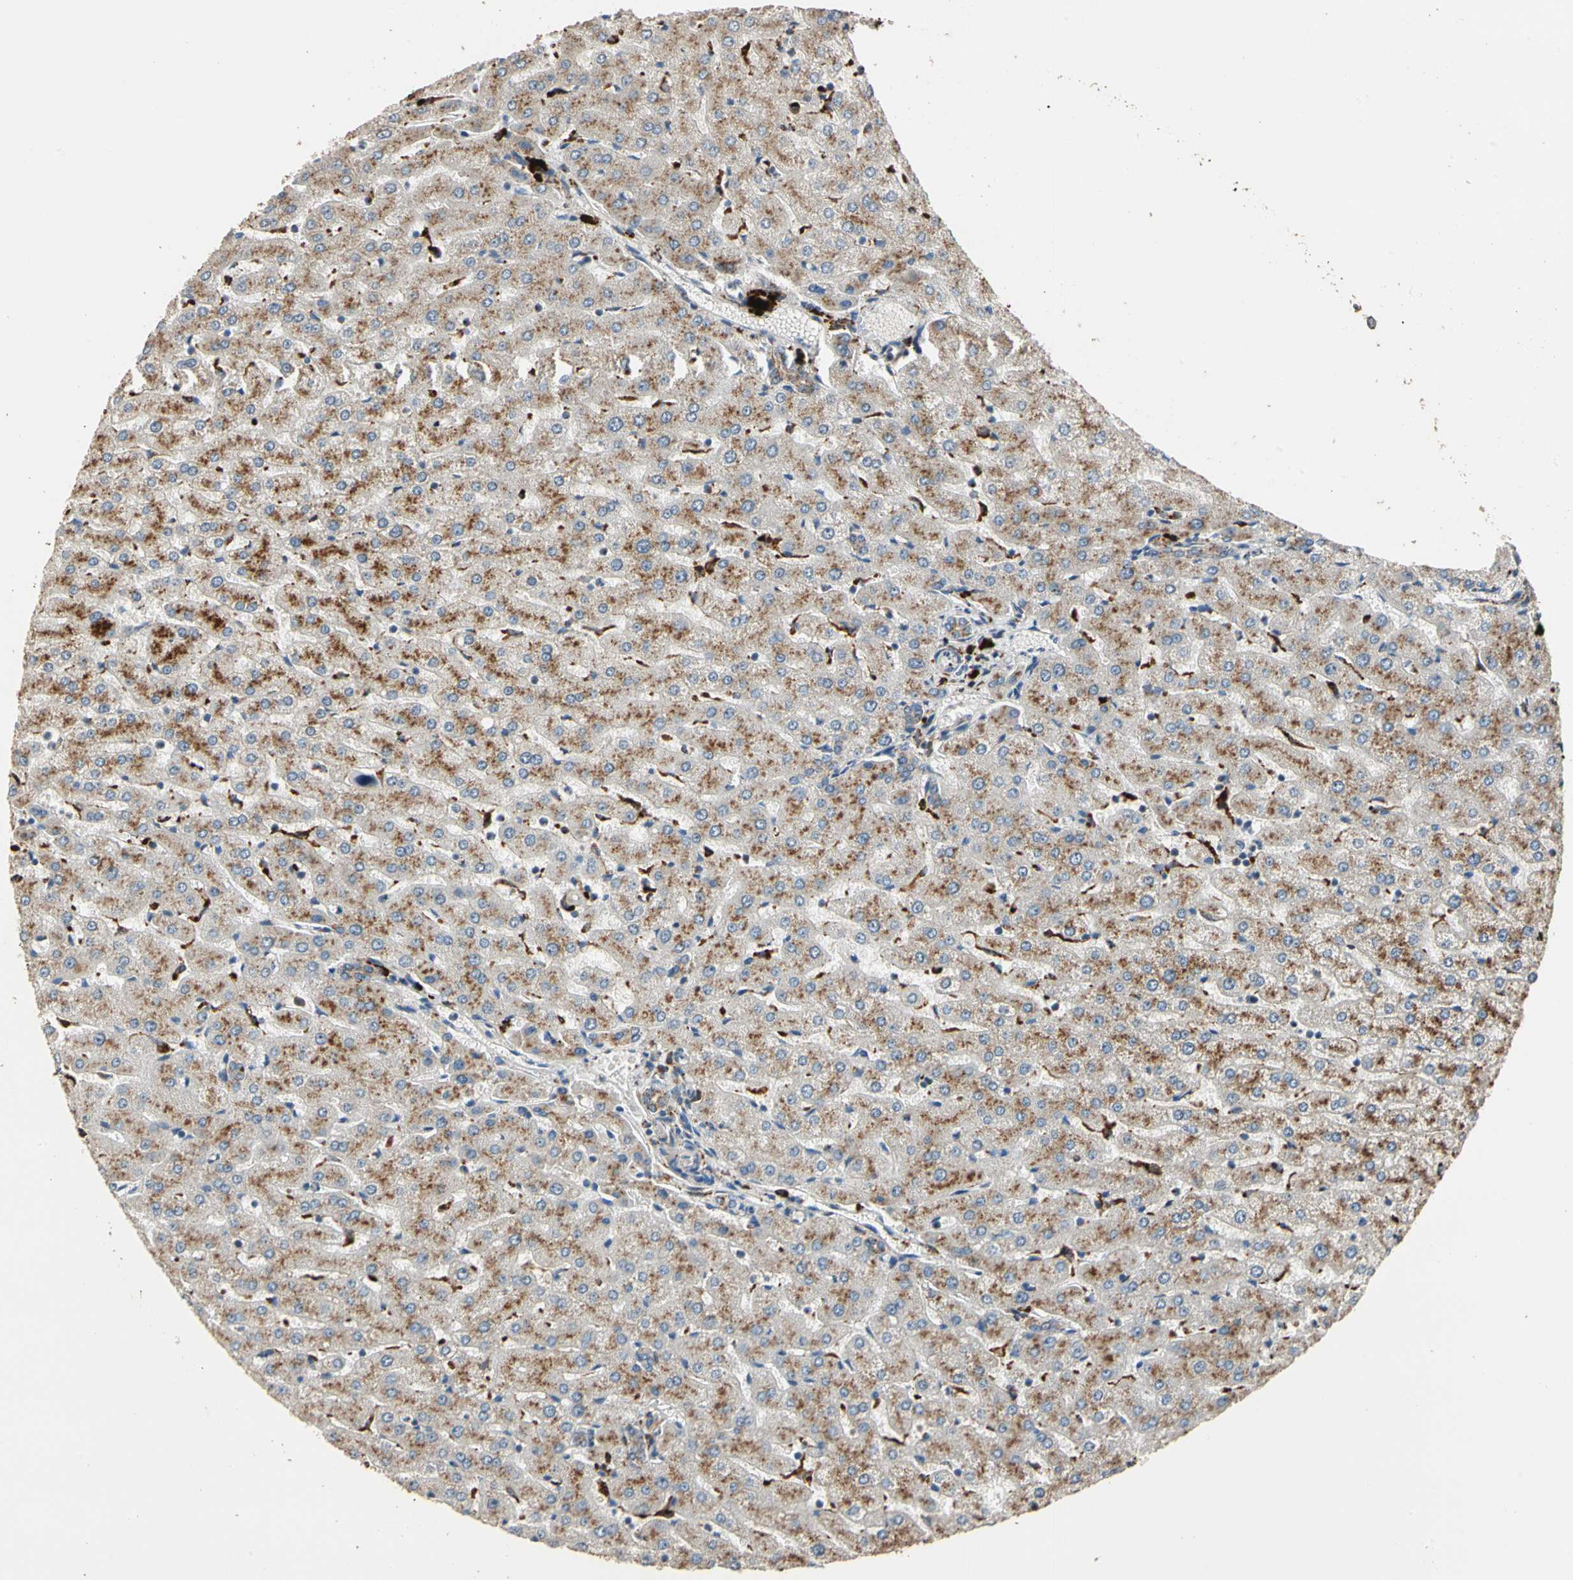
{"staining": {"intensity": "moderate", "quantity": ">75%", "location": "cytoplasmic/membranous"}, "tissue": "liver", "cell_type": "Cholangiocytes", "image_type": "normal", "snomed": [{"axis": "morphology", "description": "Normal tissue, NOS"}, {"axis": "morphology", "description": "Fibrosis, NOS"}, {"axis": "topography", "description": "Liver"}], "caption": "High-magnification brightfield microscopy of benign liver stained with DAB (3,3'-diaminobenzidine) (brown) and counterstained with hematoxylin (blue). cholangiocytes exhibit moderate cytoplasmic/membranous expression is identified in approximately>75% of cells. (Brightfield microscopy of DAB IHC at high magnification).", "gene": "GM2A", "patient": {"sex": "female", "age": 29}}